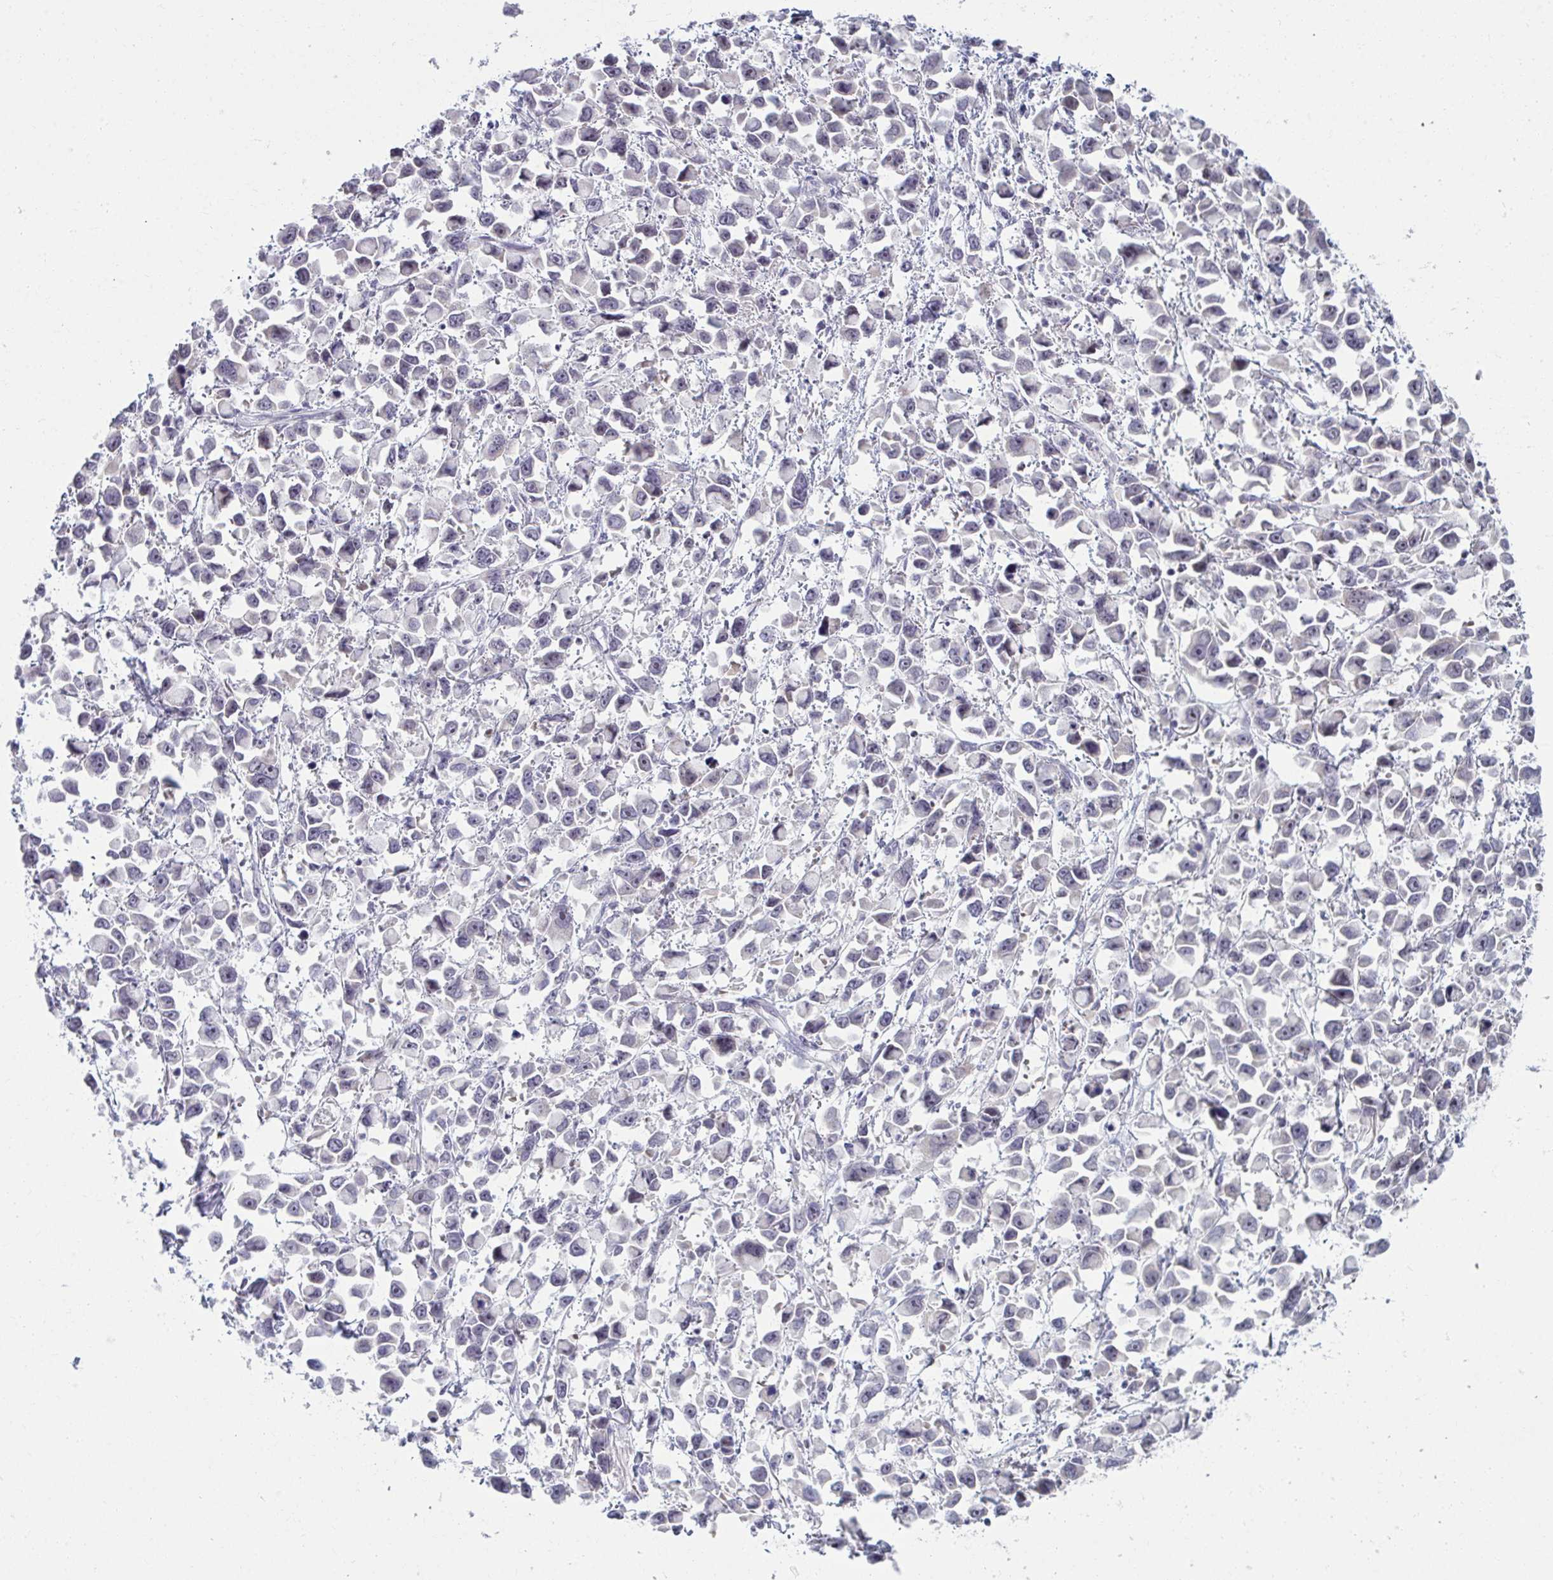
{"staining": {"intensity": "weak", "quantity": "<25%", "location": "nuclear"}, "tissue": "stomach cancer", "cell_type": "Tumor cells", "image_type": "cancer", "snomed": [{"axis": "morphology", "description": "Adenocarcinoma, NOS"}, {"axis": "topography", "description": "Stomach"}], "caption": "Tumor cells show no significant protein staining in stomach cancer (adenocarcinoma). (DAB (3,3'-diaminobenzidine) immunohistochemistry (IHC) visualized using brightfield microscopy, high magnification).", "gene": "RNASEH1", "patient": {"sex": "female", "age": 81}}